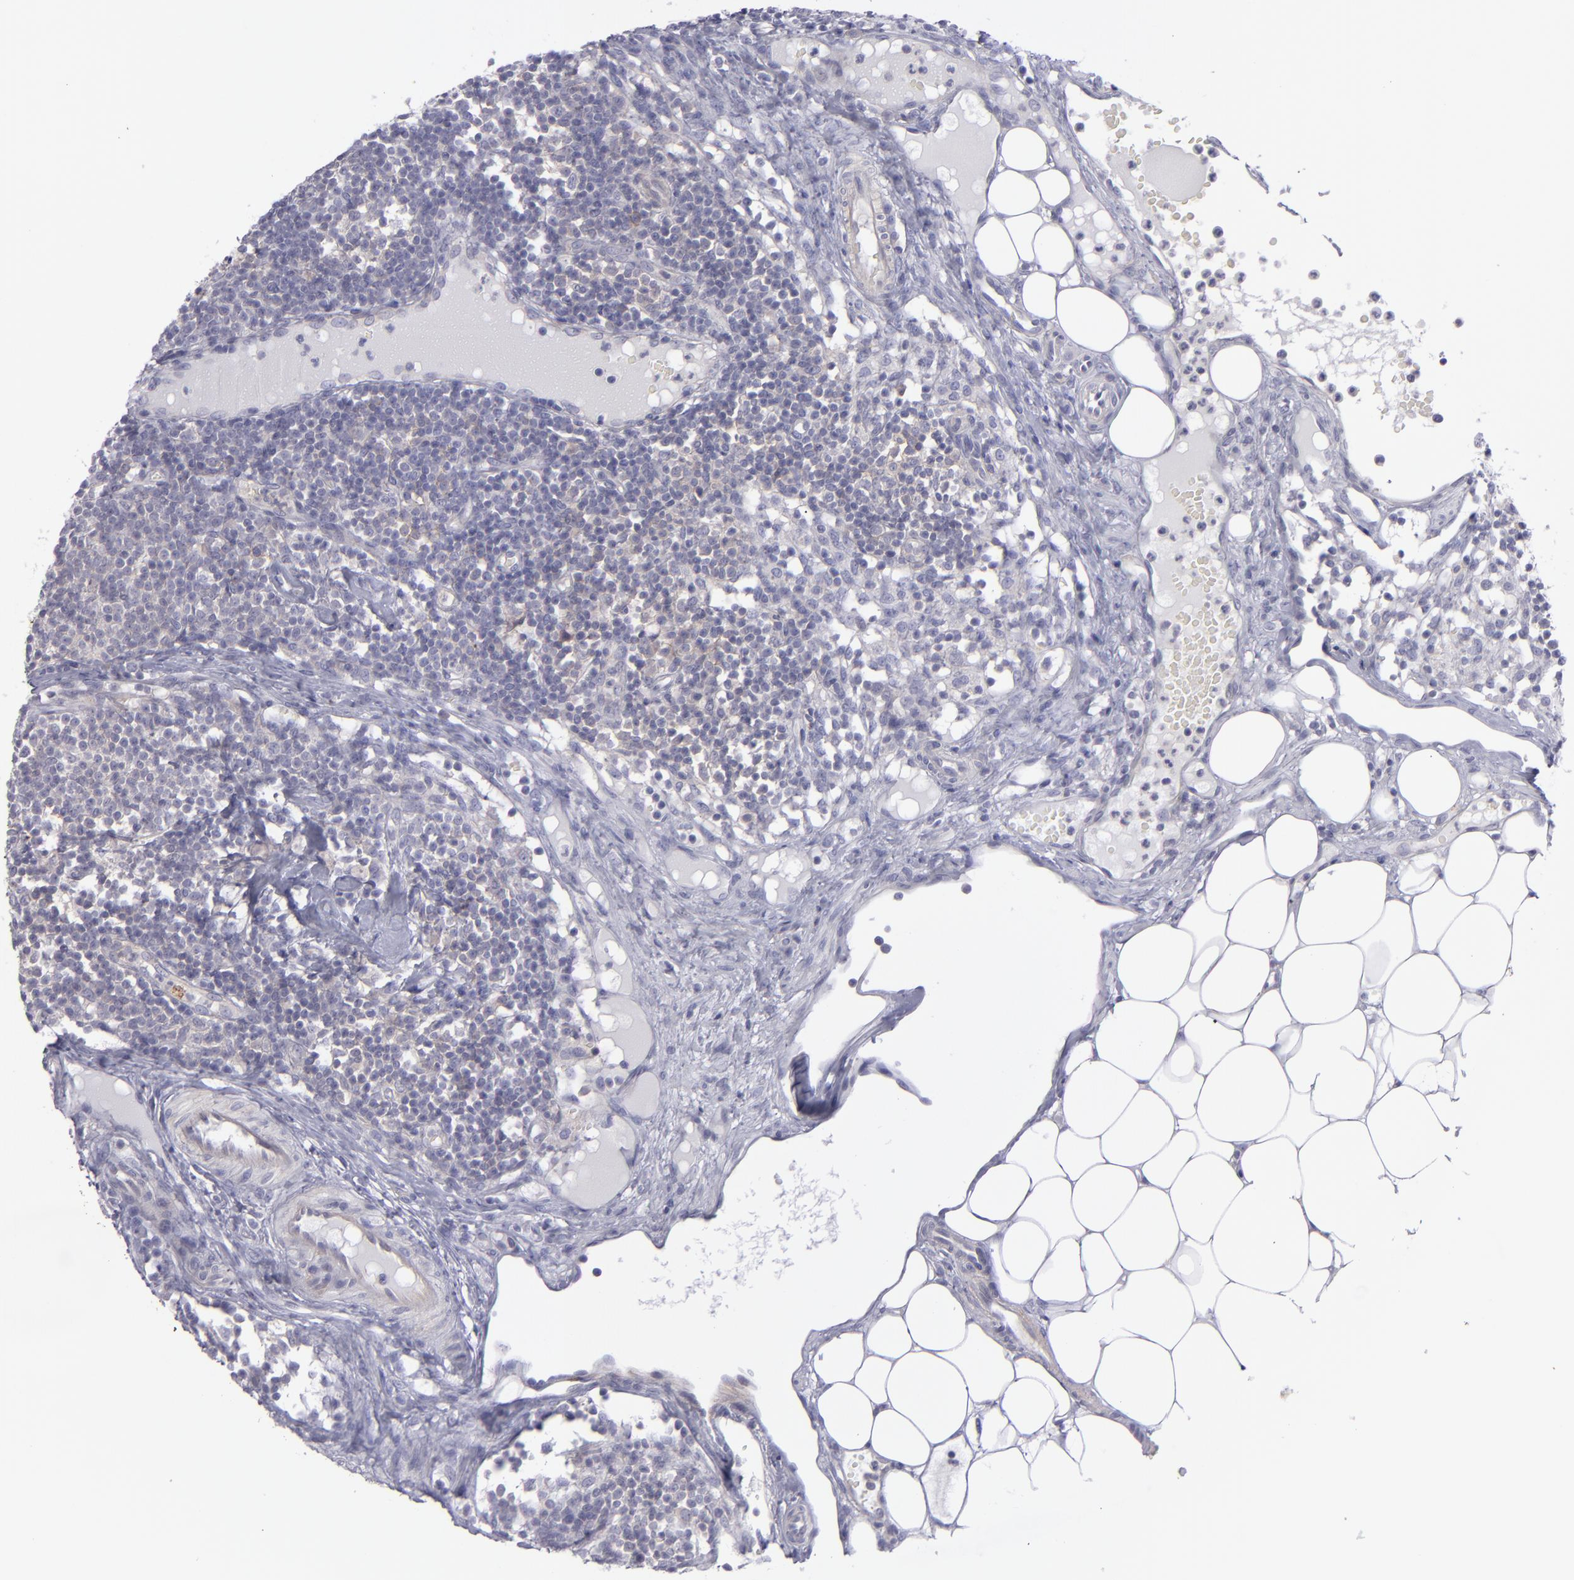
{"staining": {"intensity": "weak", "quantity": "<25%", "location": "cytoplasmic/membranous"}, "tissue": "lymph node", "cell_type": "Non-germinal center cells", "image_type": "normal", "snomed": [{"axis": "morphology", "description": "Normal tissue, NOS"}, {"axis": "topography", "description": "Lymph node"}], "caption": "Photomicrograph shows no significant protein expression in non-germinal center cells of normal lymph node. (Brightfield microscopy of DAB IHC at high magnification).", "gene": "BSG", "patient": {"sex": "female", "age": 42}}